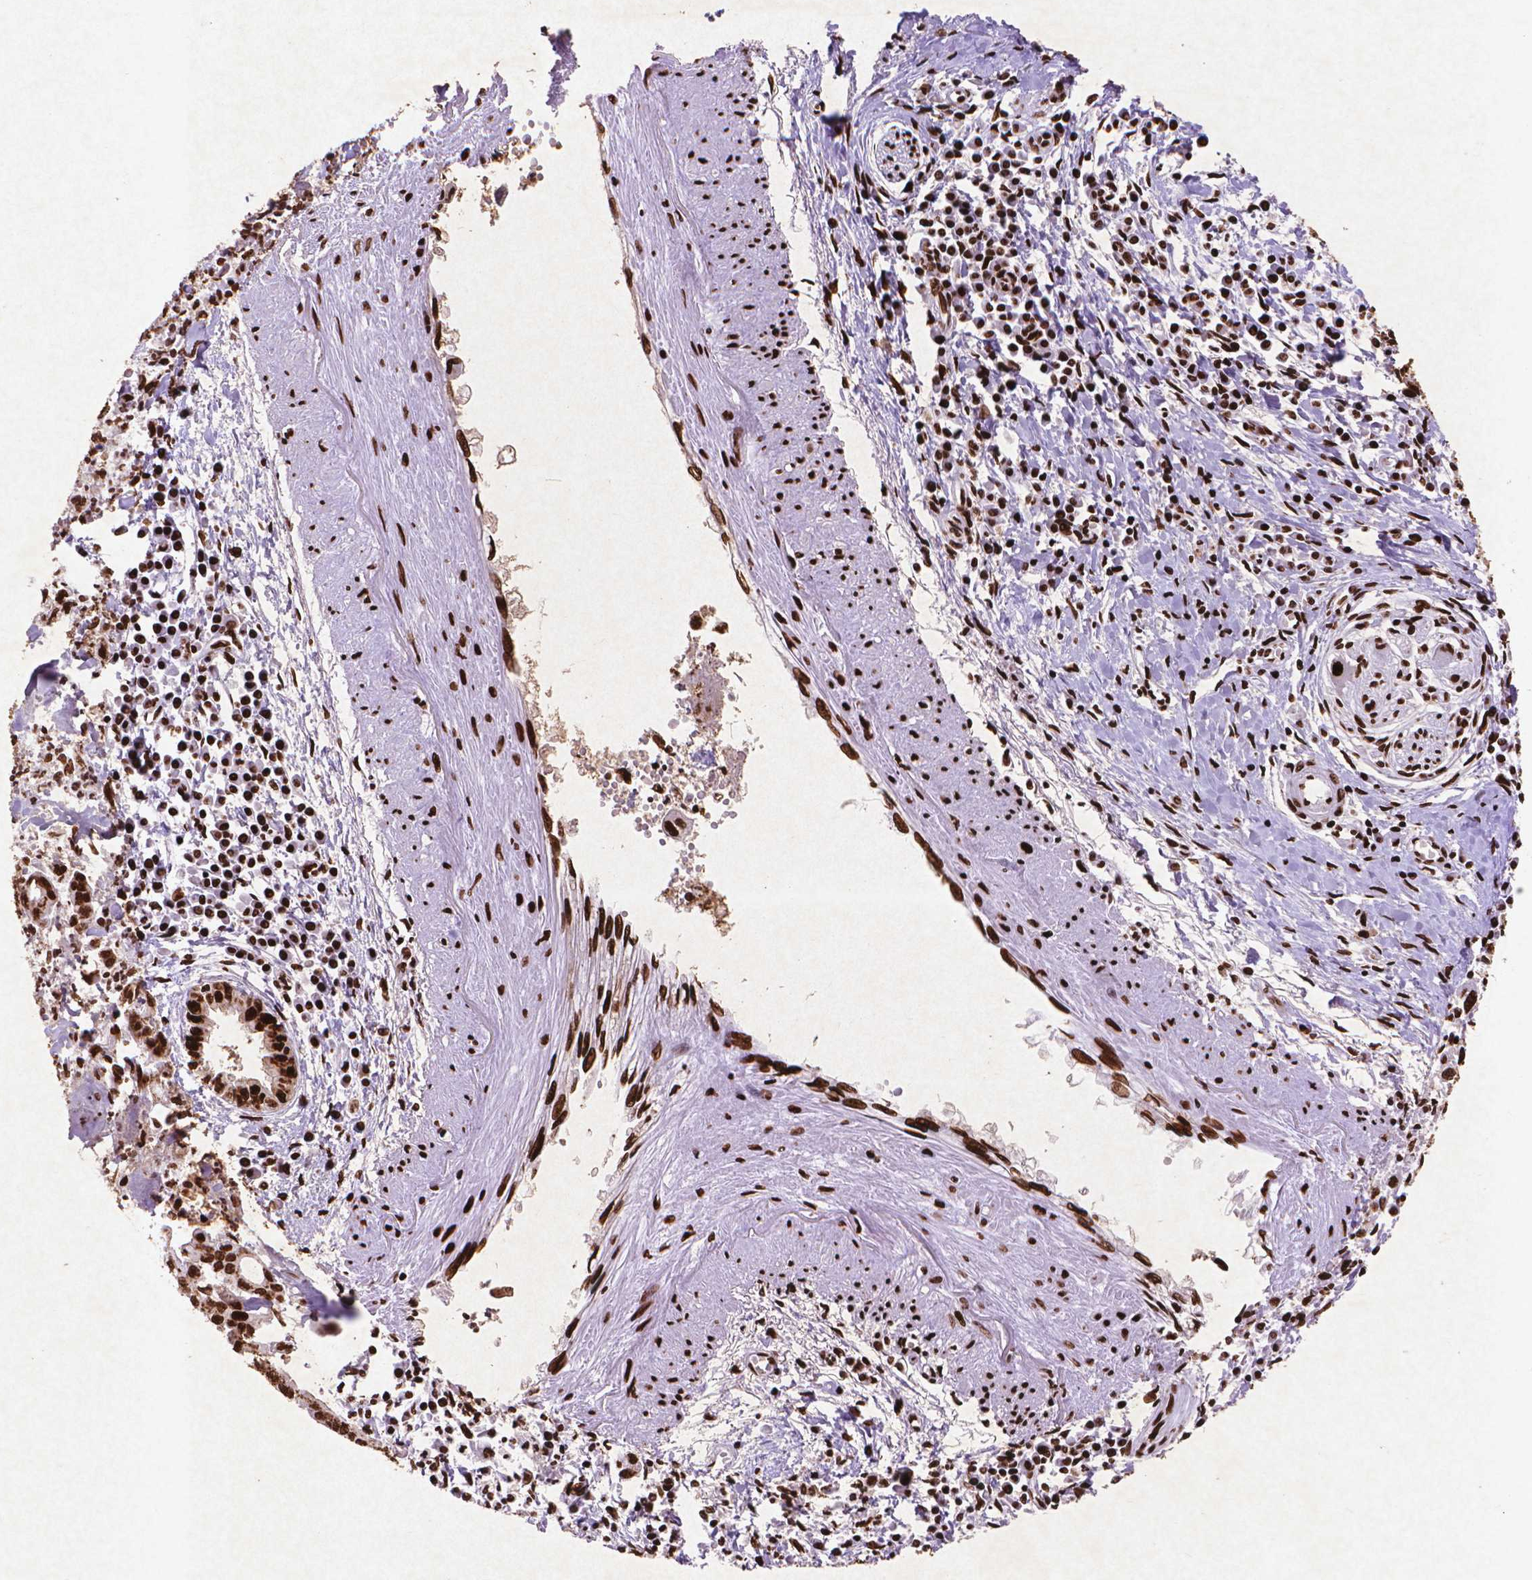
{"staining": {"intensity": "strong", "quantity": ">75%", "location": "cytoplasmic/membranous,nuclear"}, "tissue": "pancreatic cancer", "cell_type": "Tumor cells", "image_type": "cancer", "snomed": [{"axis": "morphology", "description": "Adenocarcinoma, NOS"}, {"axis": "topography", "description": "Pancreas"}], "caption": "The histopathology image demonstrates staining of adenocarcinoma (pancreatic), revealing strong cytoplasmic/membranous and nuclear protein positivity (brown color) within tumor cells.", "gene": "CITED2", "patient": {"sex": "male", "age": 72}}